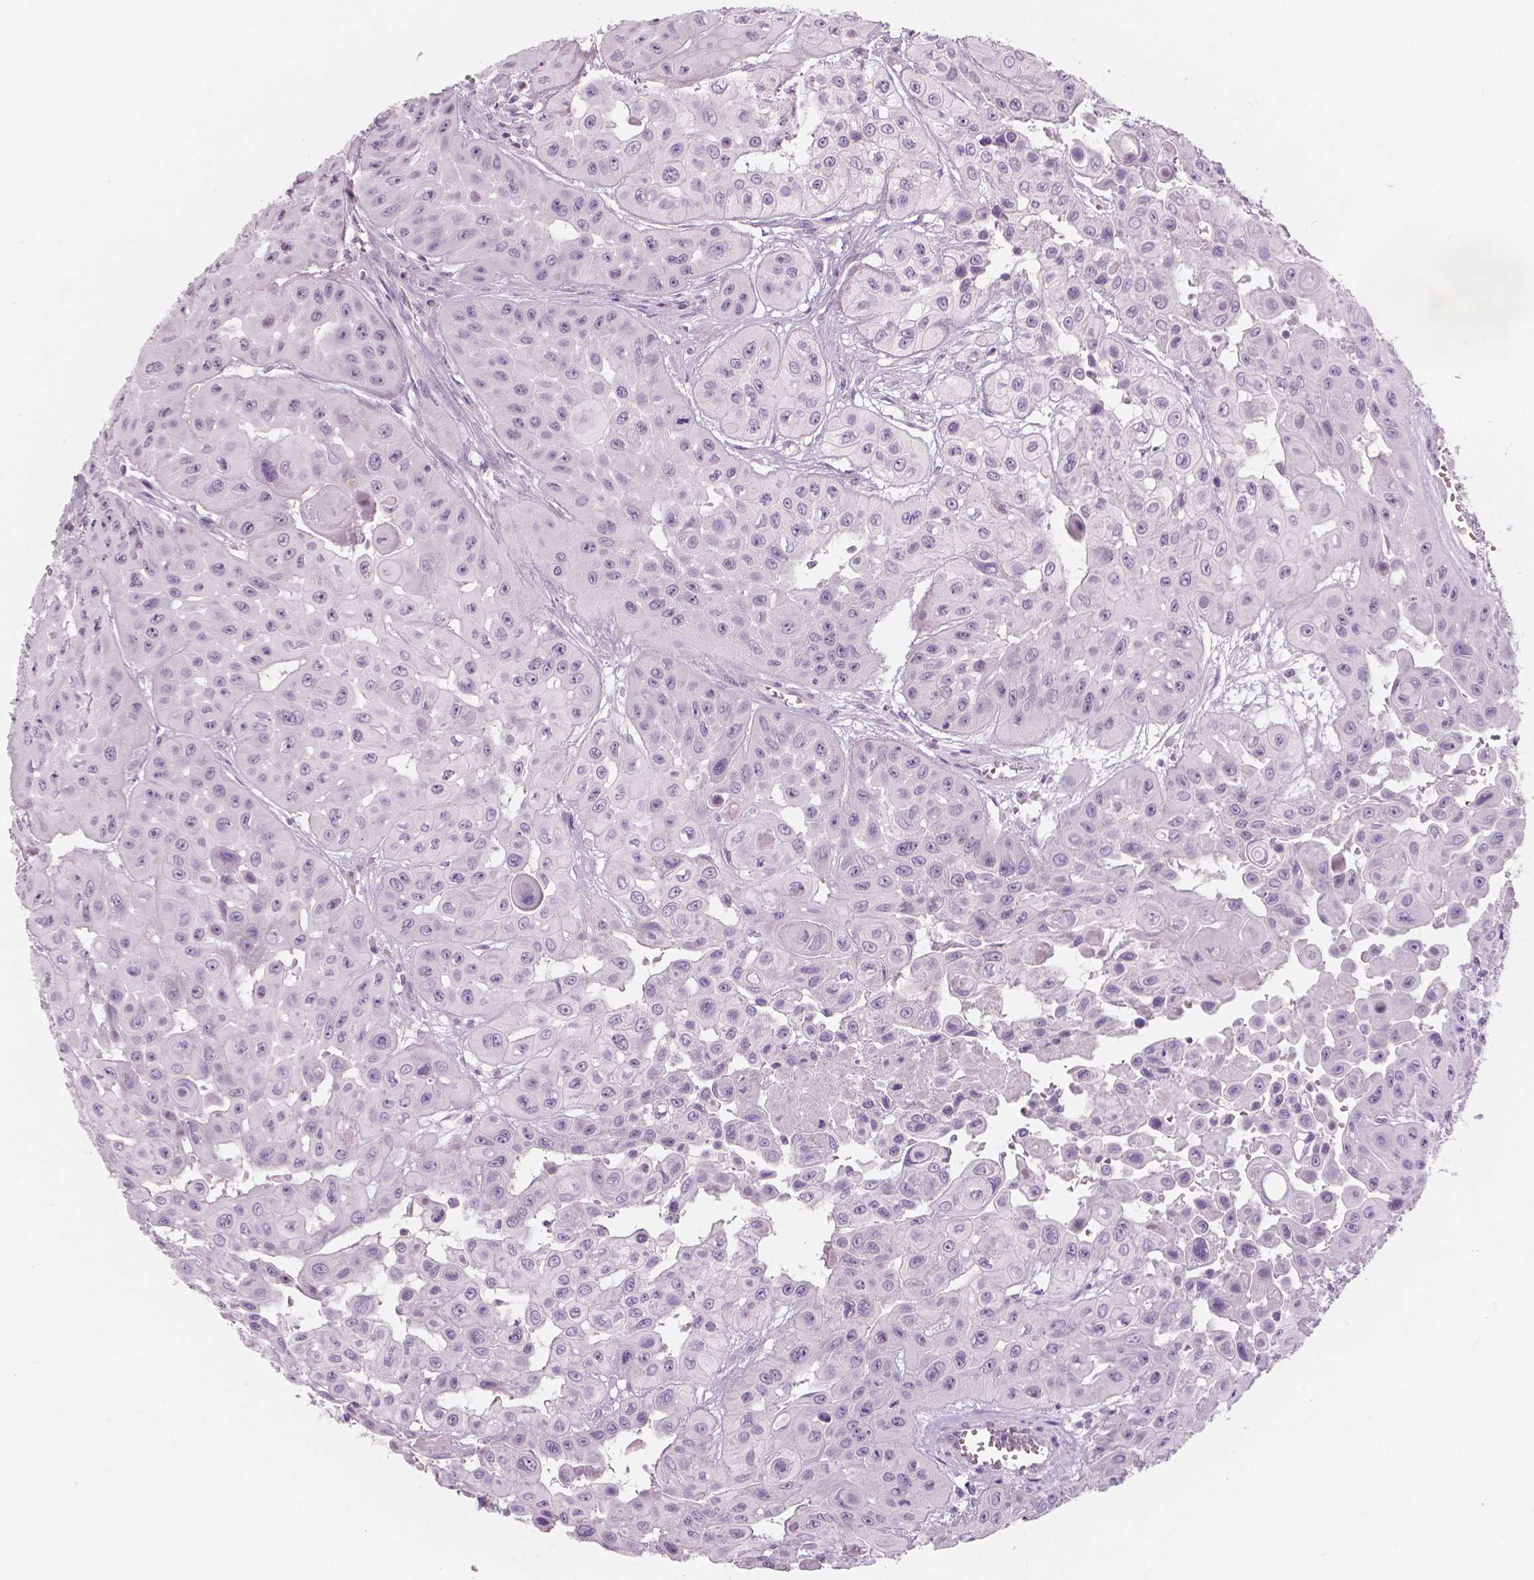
{"staining": {"intensity": "moderate", "quantity": "<25%", "location": "nuclear"}, "tissue": "head and neck cancer", "cell_type": "Tumor cells", "image_type": "cancer", "snomed": [{"axis": "morphology", "description": "Adenocarcinoma, NOS"}, {"axis": "topography", "description": "Head-Neck"}], "caption": "Protein expression analysis of human head and neck cancer (adenocarcinoma) reveals moderate nuclear staining in about <25% of tumor cells.", "gene": "A4GNT", "patient": {"sex": "male", "age": 73}}